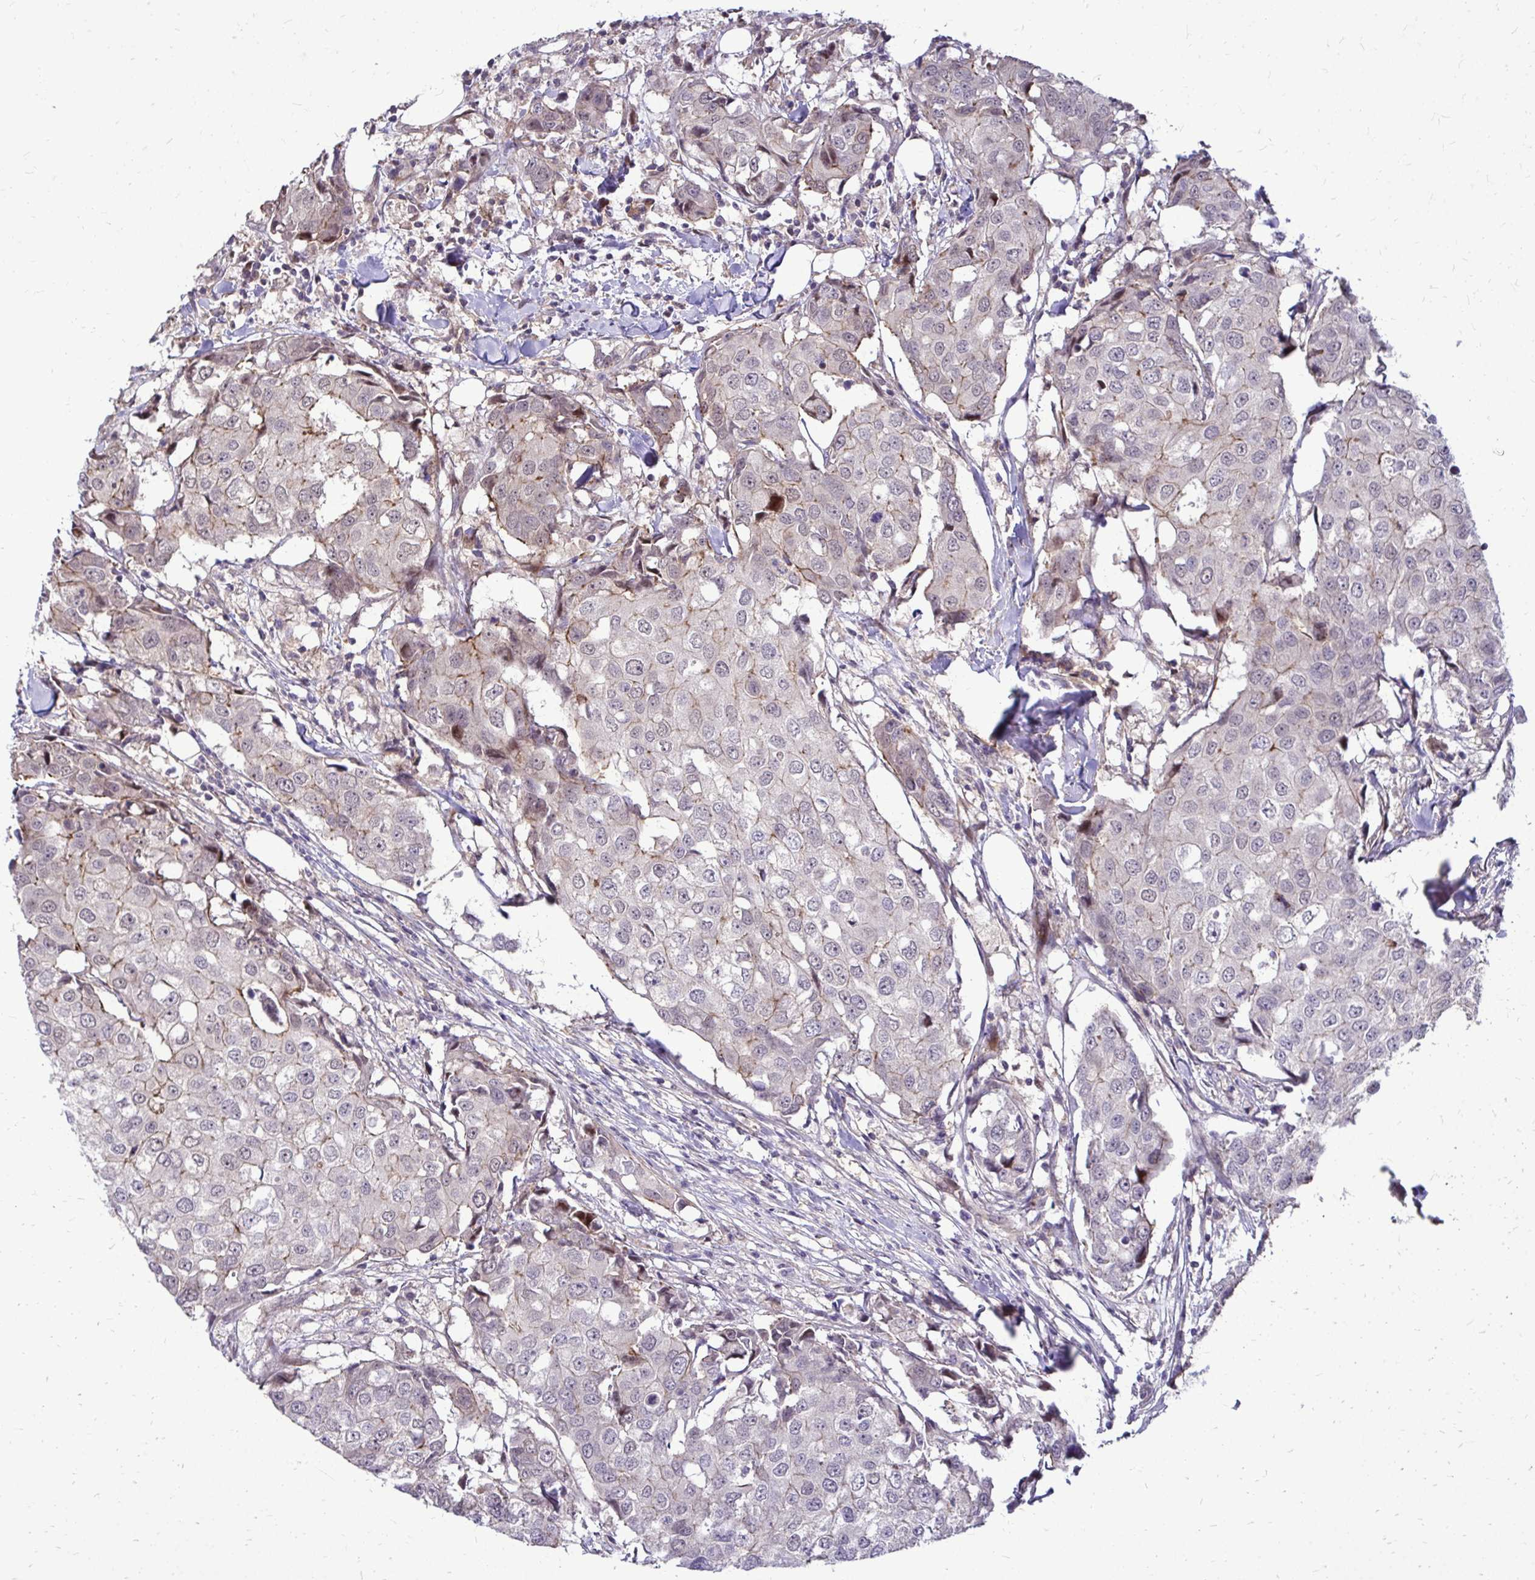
{"staining": {"intensity": "negative", "quantity": "none", "location": "none"}, "tissue": "breast cancer", "cell_type": "Tumor cells", "image_type": "cancer", "snomed": [{"axis": "morphology", "description": "Duct carcinoma"}, {"axis": "topography", "description": "Breast"}], "caption": "Tumor cells show no significant positivity in breast cancer.", "gene": "TRIP6", "patient": {"sex": "female", "age": 27}}